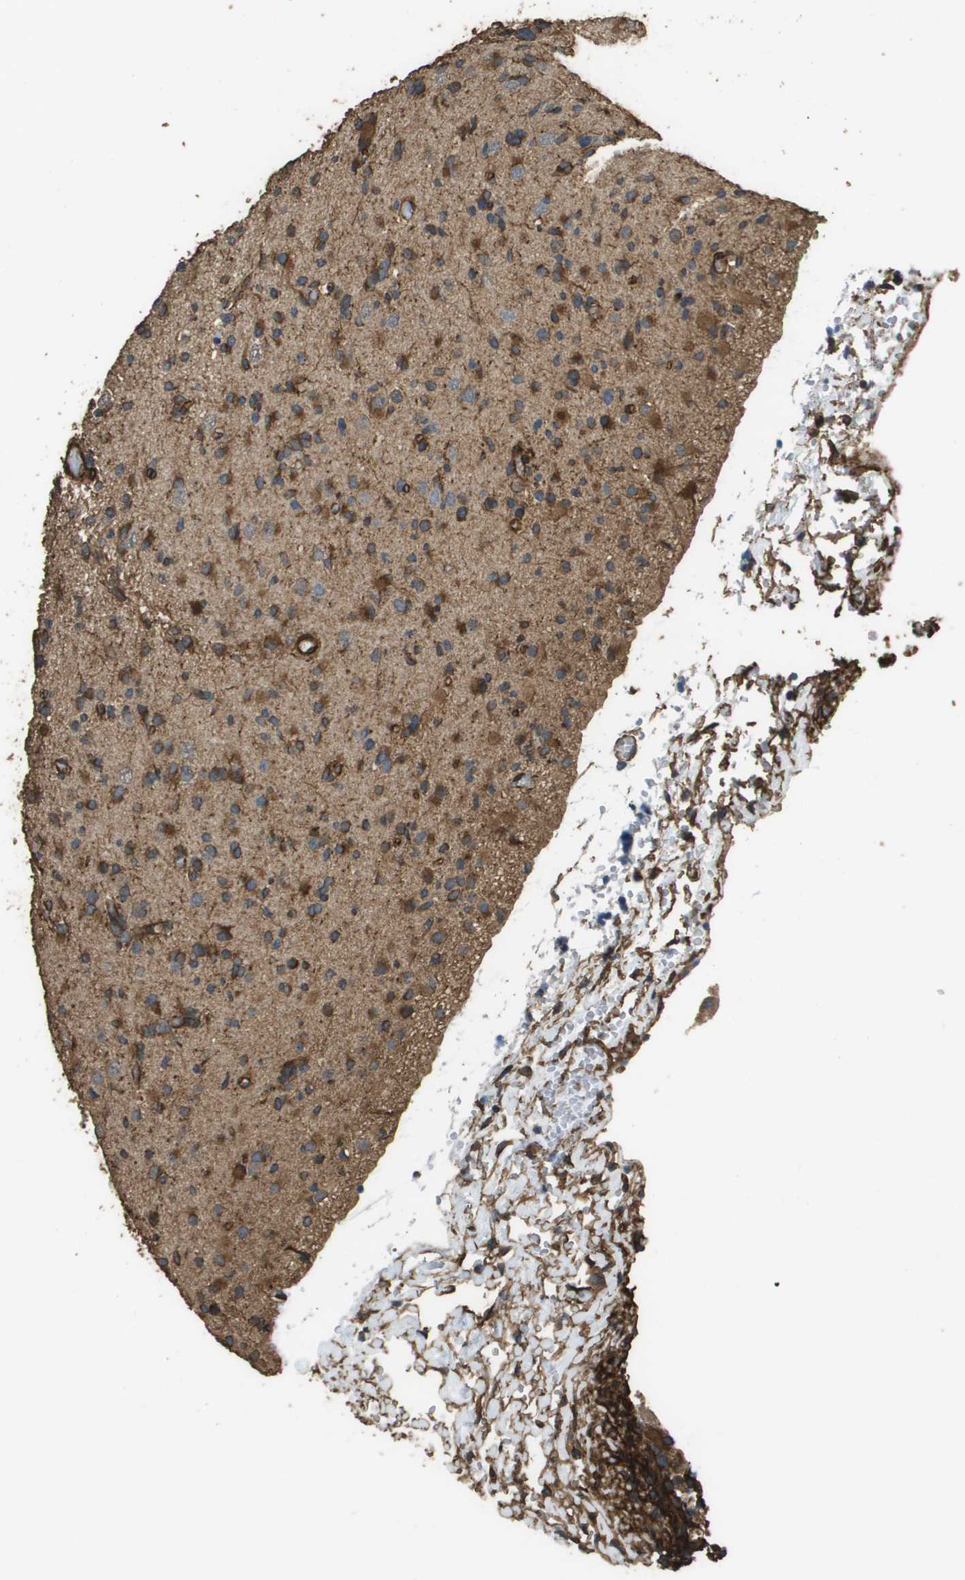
{"staining": {"intensity": "moderate", "quantity": ">75%", "location": "cytoplasmic/membranous"}, "tissue": "glioma", "cell_type": "Tumor cells", "image_type": "cancer", "snomed": [{"axis": "morphology", "description": "Glioma, malignant, Low grade"}, {"axis": "topography", "description": "Brain"}], "caption": "Immunohistochemistry (DAB) staining of human malignant glioma (low-grade) displays moderate cytoplasmic/membranous protein staining in approximately >75% of tumor cells.", "gene": "AAMP", "patient": {"sex": "female", "age": 22}}